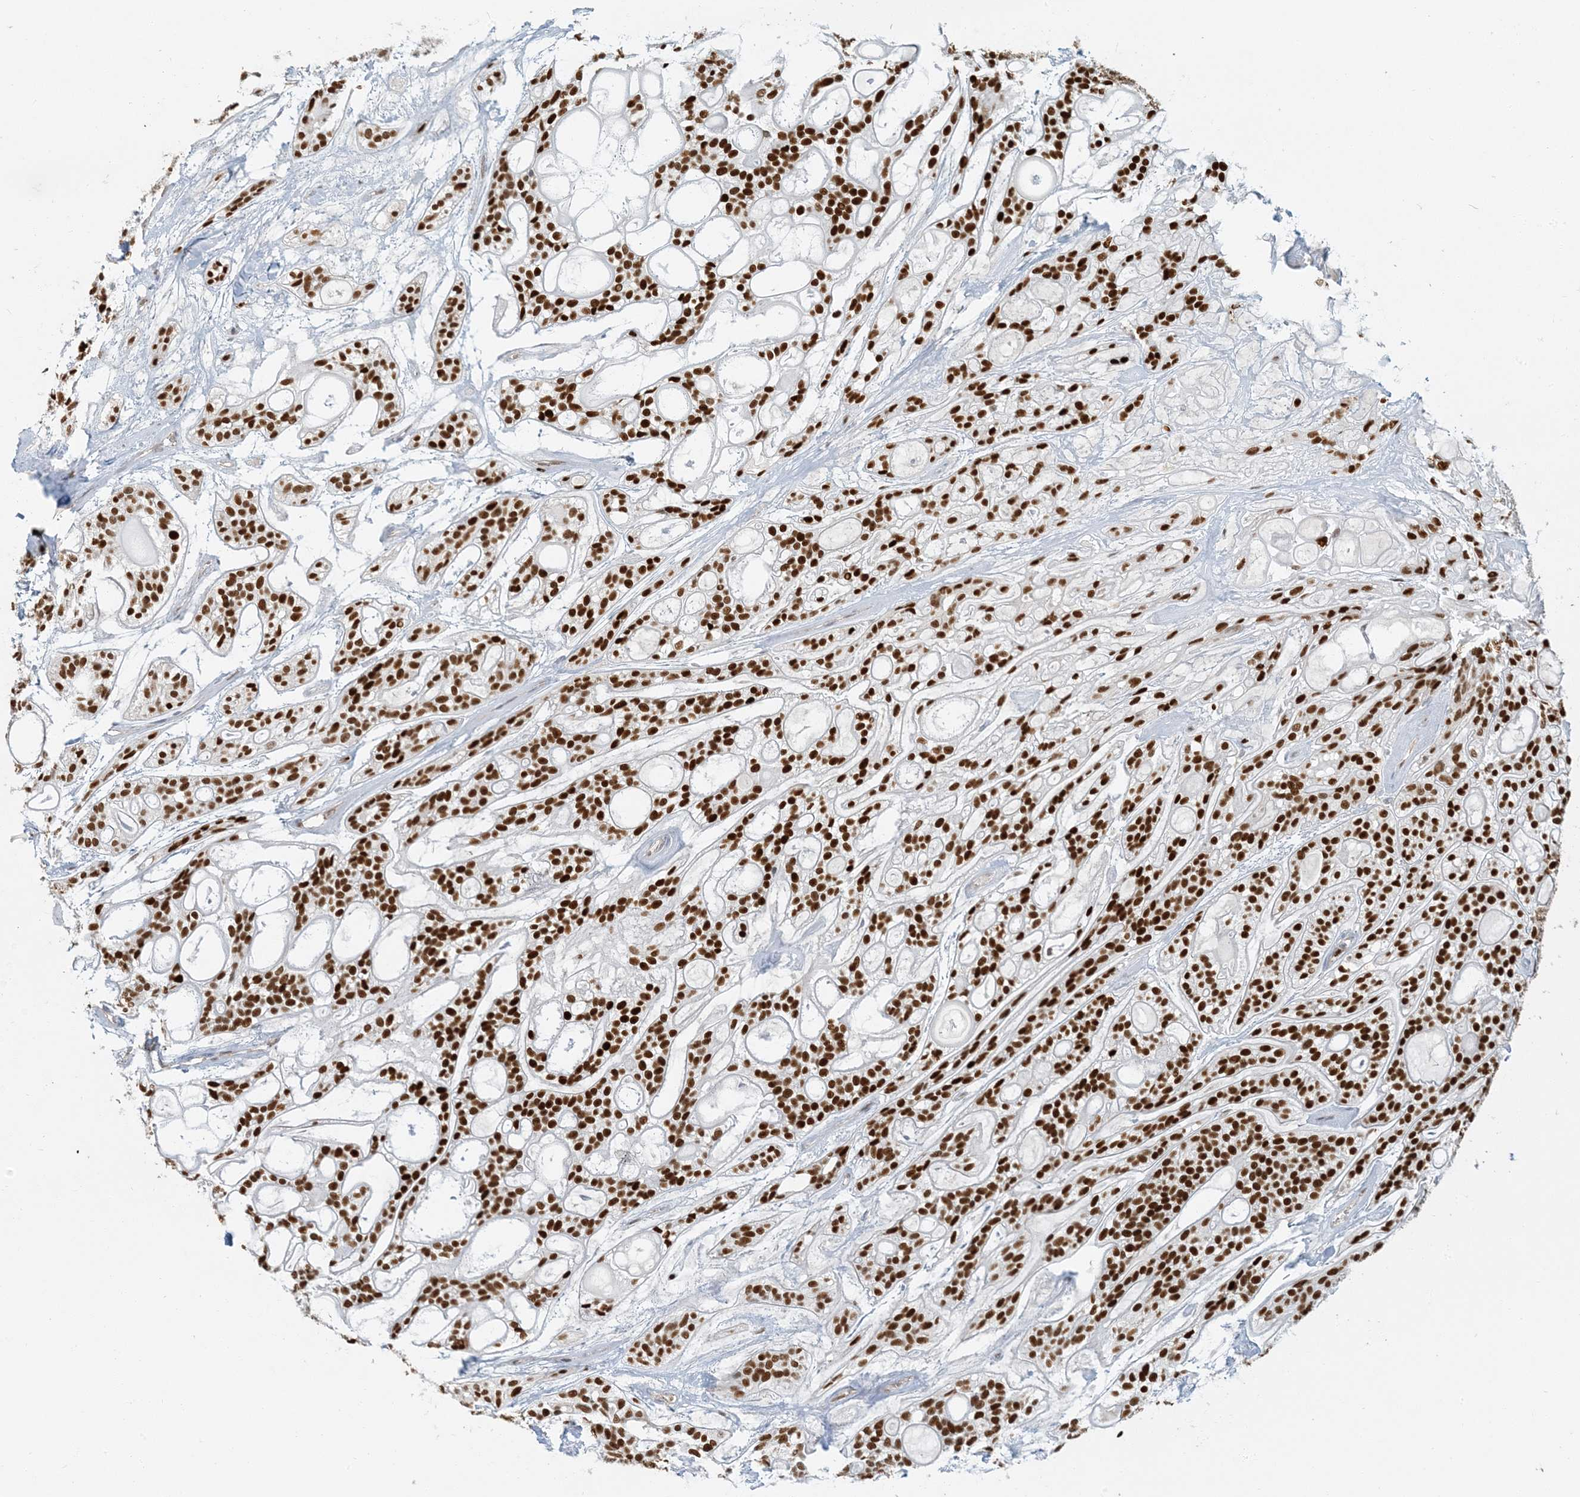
{"staining": {"intensity": "strong", "quantity": ">75%", "location": "nuclear"}, "tissue": "head and neck cancer", "cell_type": "Tumor cells", "image_type": "cancer", "snomed": [{"axis": "morphology", "description": "Adenocarcinoma, NOS"}, {"axis": "topography", "description": "Head-Neck"}], "caption": "Adenocarcinoma (head and neck) tissue demonstrates strong nuclear staining in approximately >75% of tumor cells", "gene": "AK9", "patient": {"sex": "male", "age": 66}}